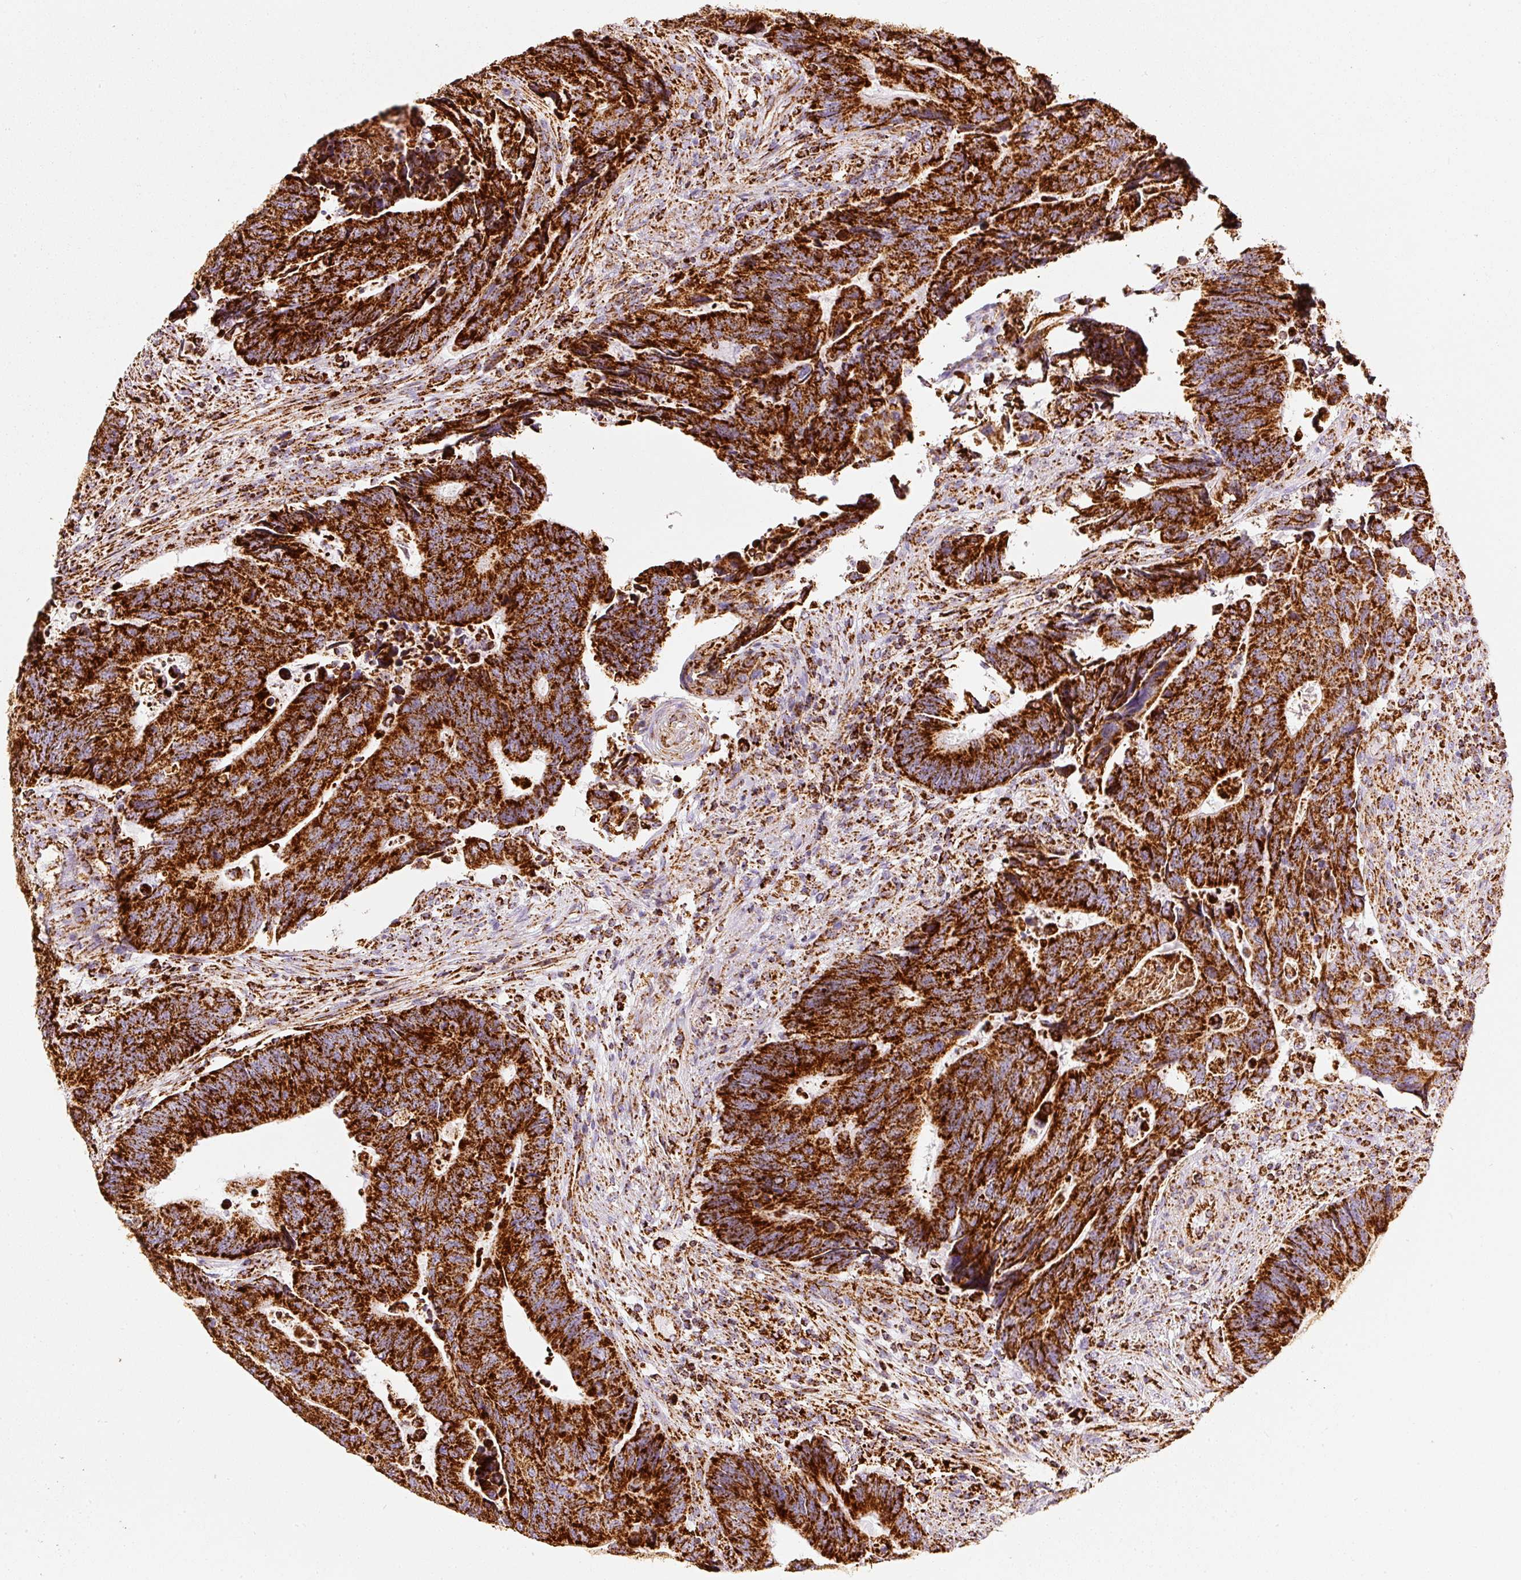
{"staining": {"intensity": "strong", "quantity": ">75%", "location": "cytoplasmic/membranous"}, "tissue": "colorectal cancer", "cell_type": "Tumor cells", "image_type": "cancer", "snomed": [{"axis": "morphology", "description": "Adenocarcinoma, NOS"}, {"axis": "topography", "description": "Colon"}], "caption": "Immunohistochemical staining of adenocarcinoma (colorectal) reveals high levels of strong cytoplasmic/membranous staining in approximately >75% of tumor cells.", "gene": "MT-CO2", "patient": {"sex": "male", "age": 87}}